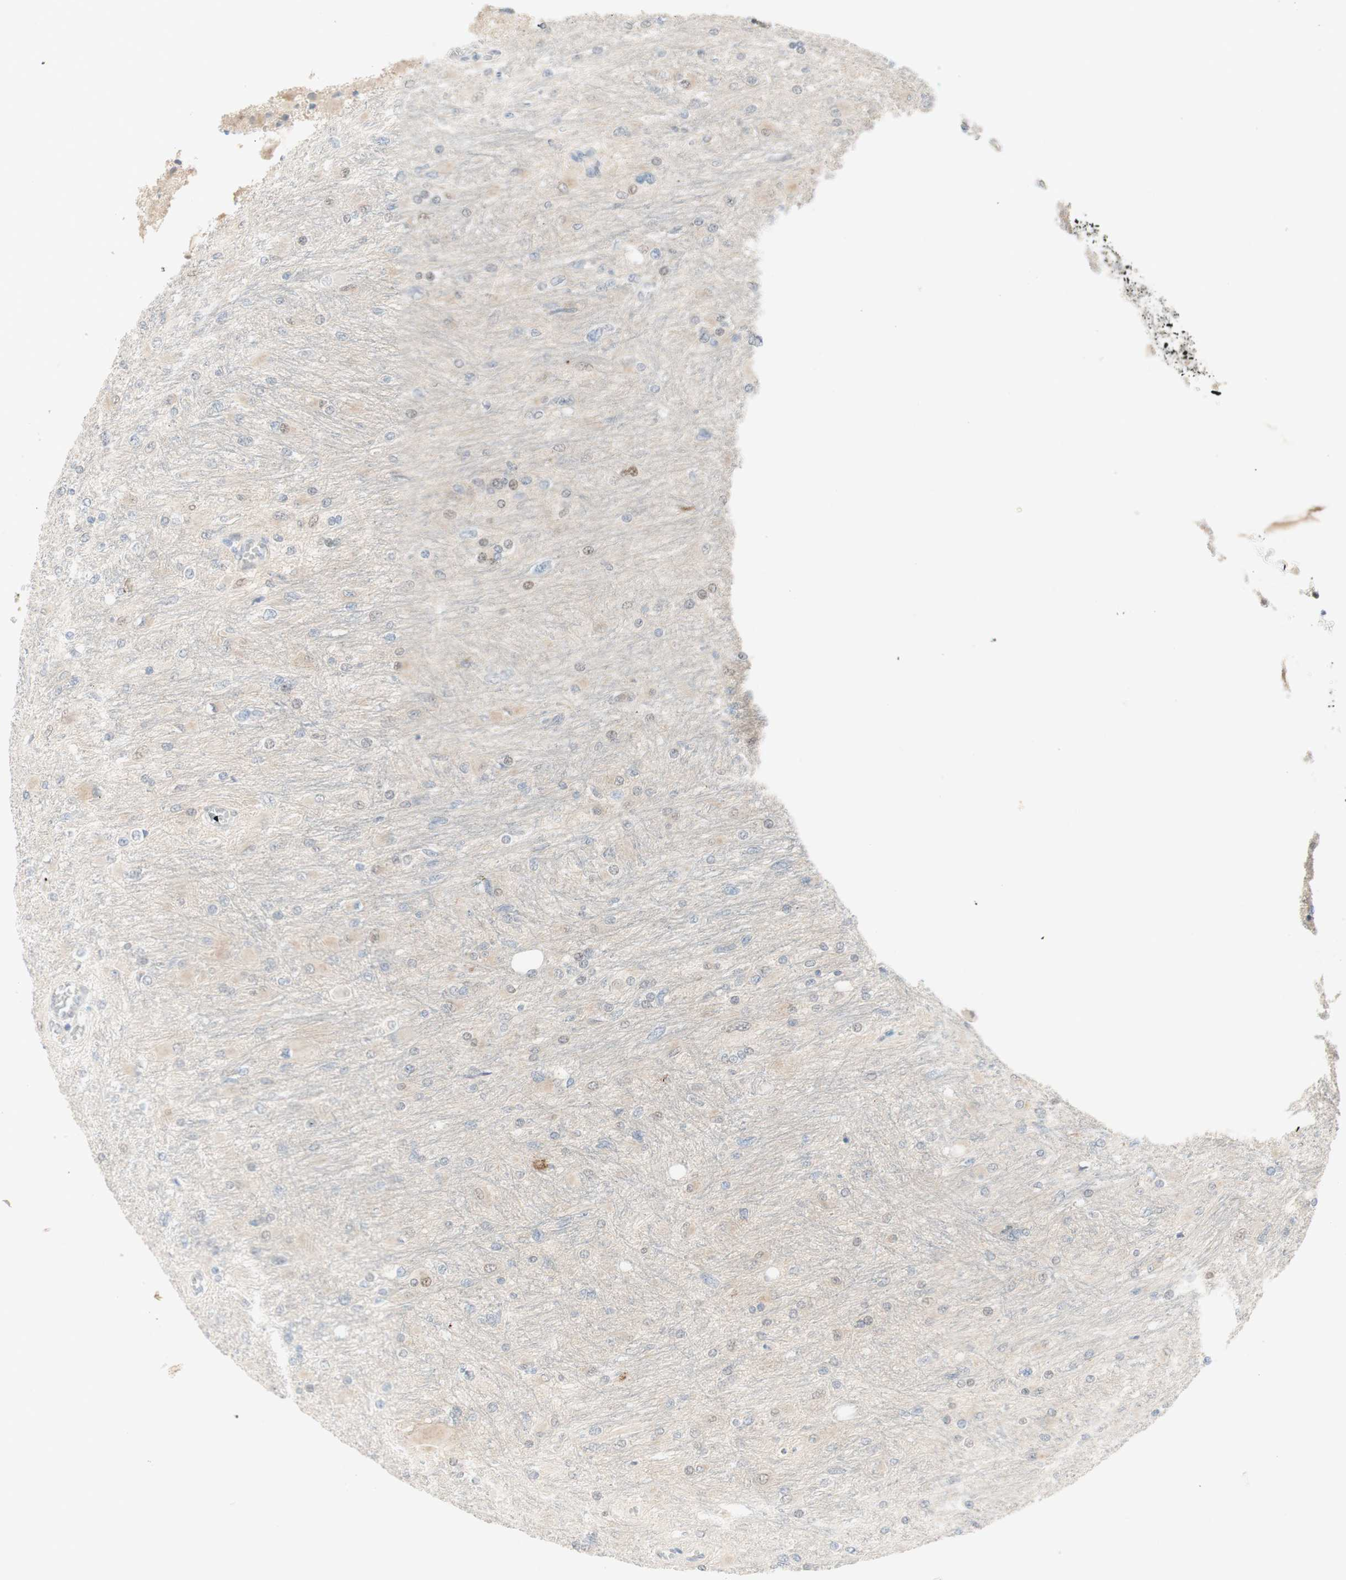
{"staining": {"intensity": "weak", "quantity": "<25%", "location": "nuclear"}, "tissue": "glioma", "cell_type": "Tumor cells", "image_type": "cancer", "snomed": [{"axis": "morphology", "description": "Glioma, malignant, High grade"}, {"axis": "topography", "description": "Cerebral cortex"}], "caption": "This is an immunohistochemistry micrograph of human malignant glioma (high-grade). There is no staining in tumor cells.", "gene": "RFNG", "patient": {"sex": "female", "age": 36}}